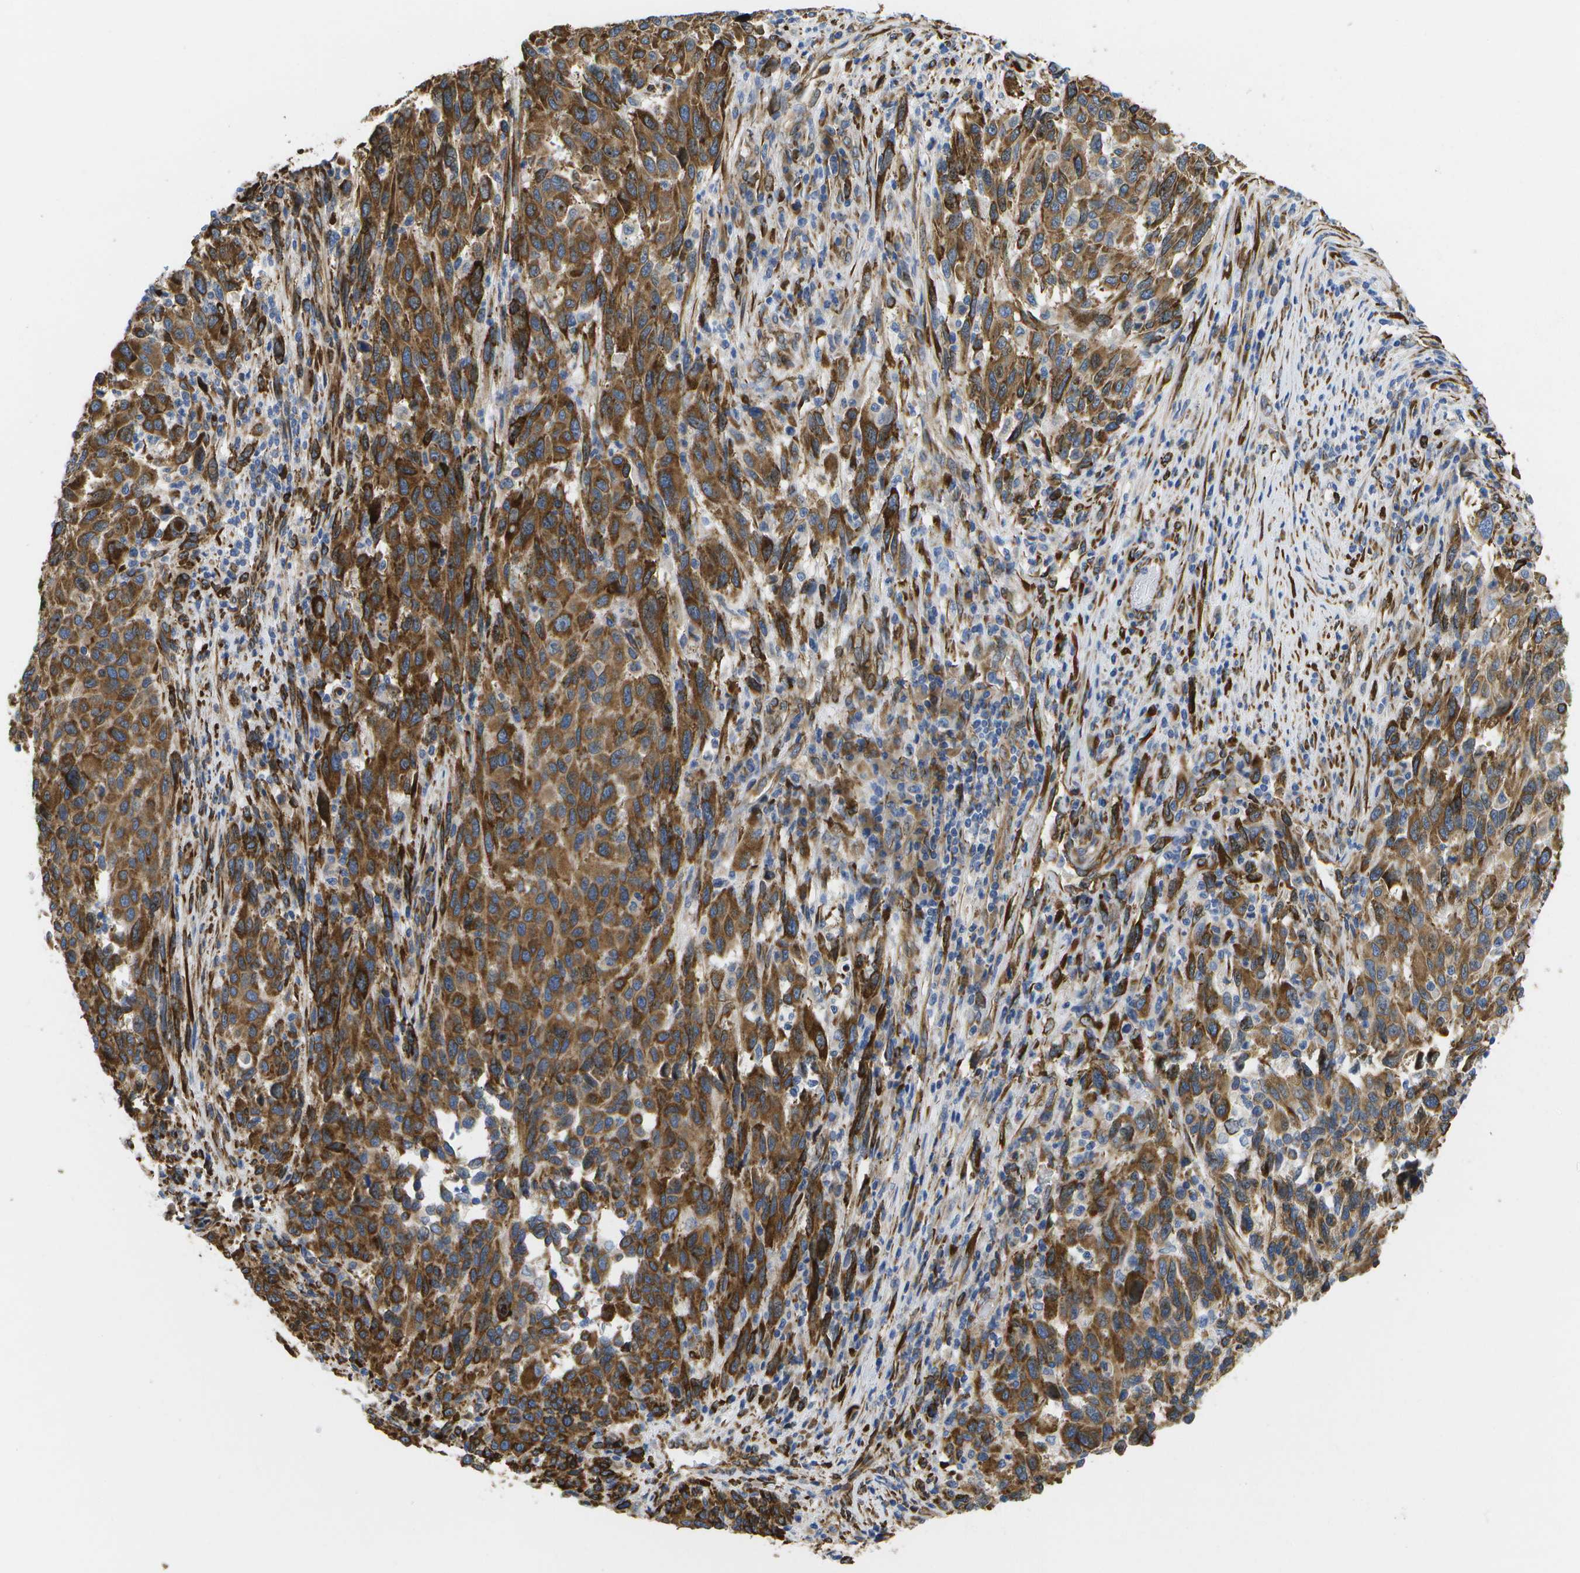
{"staining": {"intensity": "strong", "quantity": ">75%", "location": "cytoplasmic/membranous"}, "tissue": "melanoma", "cell_type": "Tumor cells", "image_type": "cancer", "snomed": [{"axis": "morphology", "description": "Malignant melanoma, Metastatic site"}, {"axis": "topography", "description": "Lymph node"}], "caption": "High-magnification brightfield microscopy of melanoma stained with DAB (brown) and counterstained with hematoxylin (blue). tumor cells exhibit strong cytoplasmic/membranous staining is seen in approximately>75% of cells.", "gene": "ZDHHC17", "patient": {"sex": "male", "age": 61}}